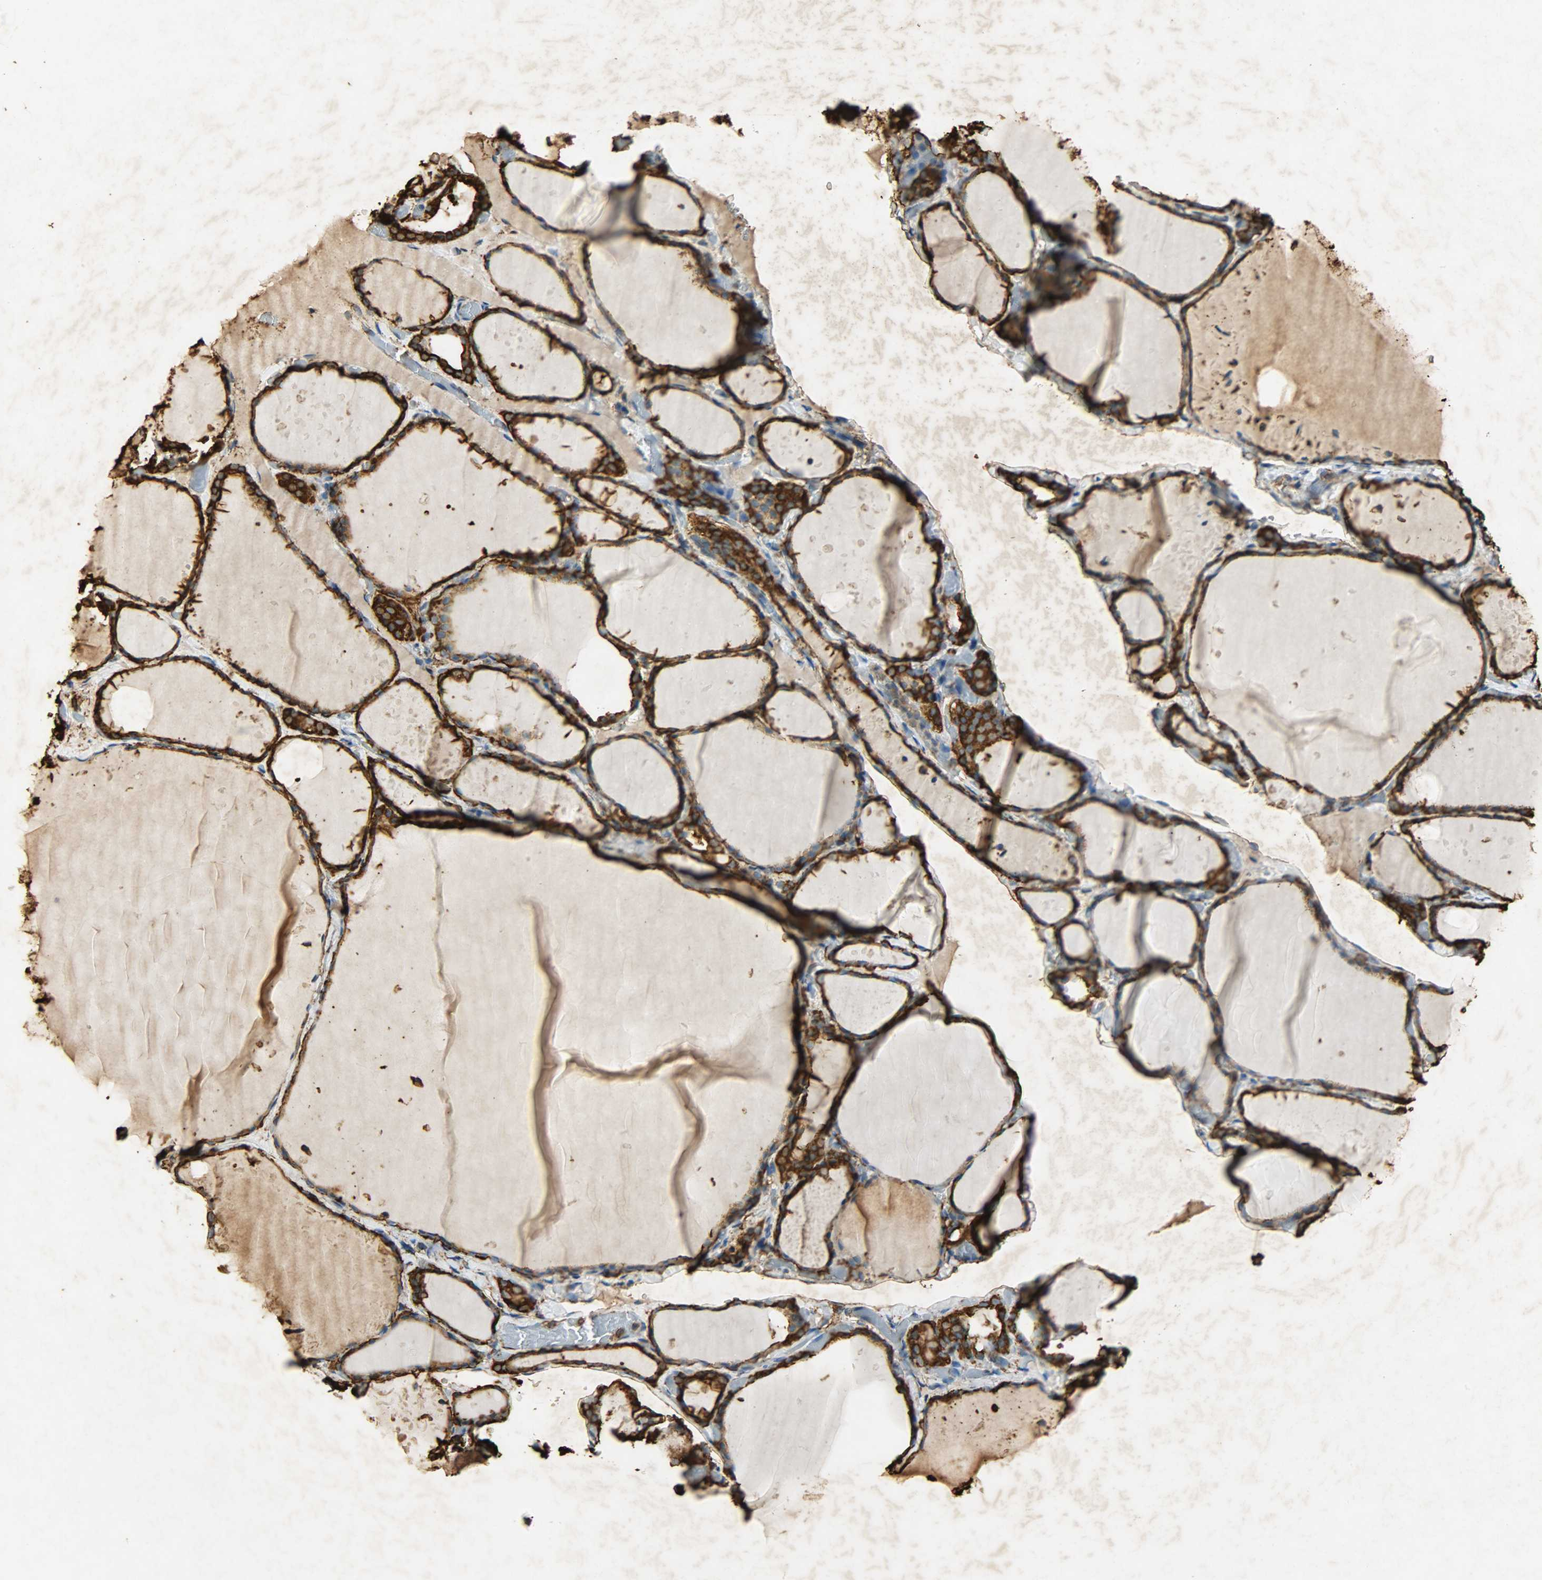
{"staining": {"intensity": "strong", "quantity": ">75%", "location": "cytoplasmic/membranous"}, "tissue": "thyroid gland", "cell_type": "Glandular cells", "image_type": "normal", "snomed": [{"axis": "morphology", "description": "Normal tissue, NOS"}, {"axis": "topography", "description": "Thyroid gland"}], "caption": "Immunohistochemical staining of normal thyroid gland displays >75% levels of strong cytoplasmic/membranous protein positivity in about >75% of glandular cells.", "gene": "HSP90B1", "patient": {"sex": "female", "age": 22}}